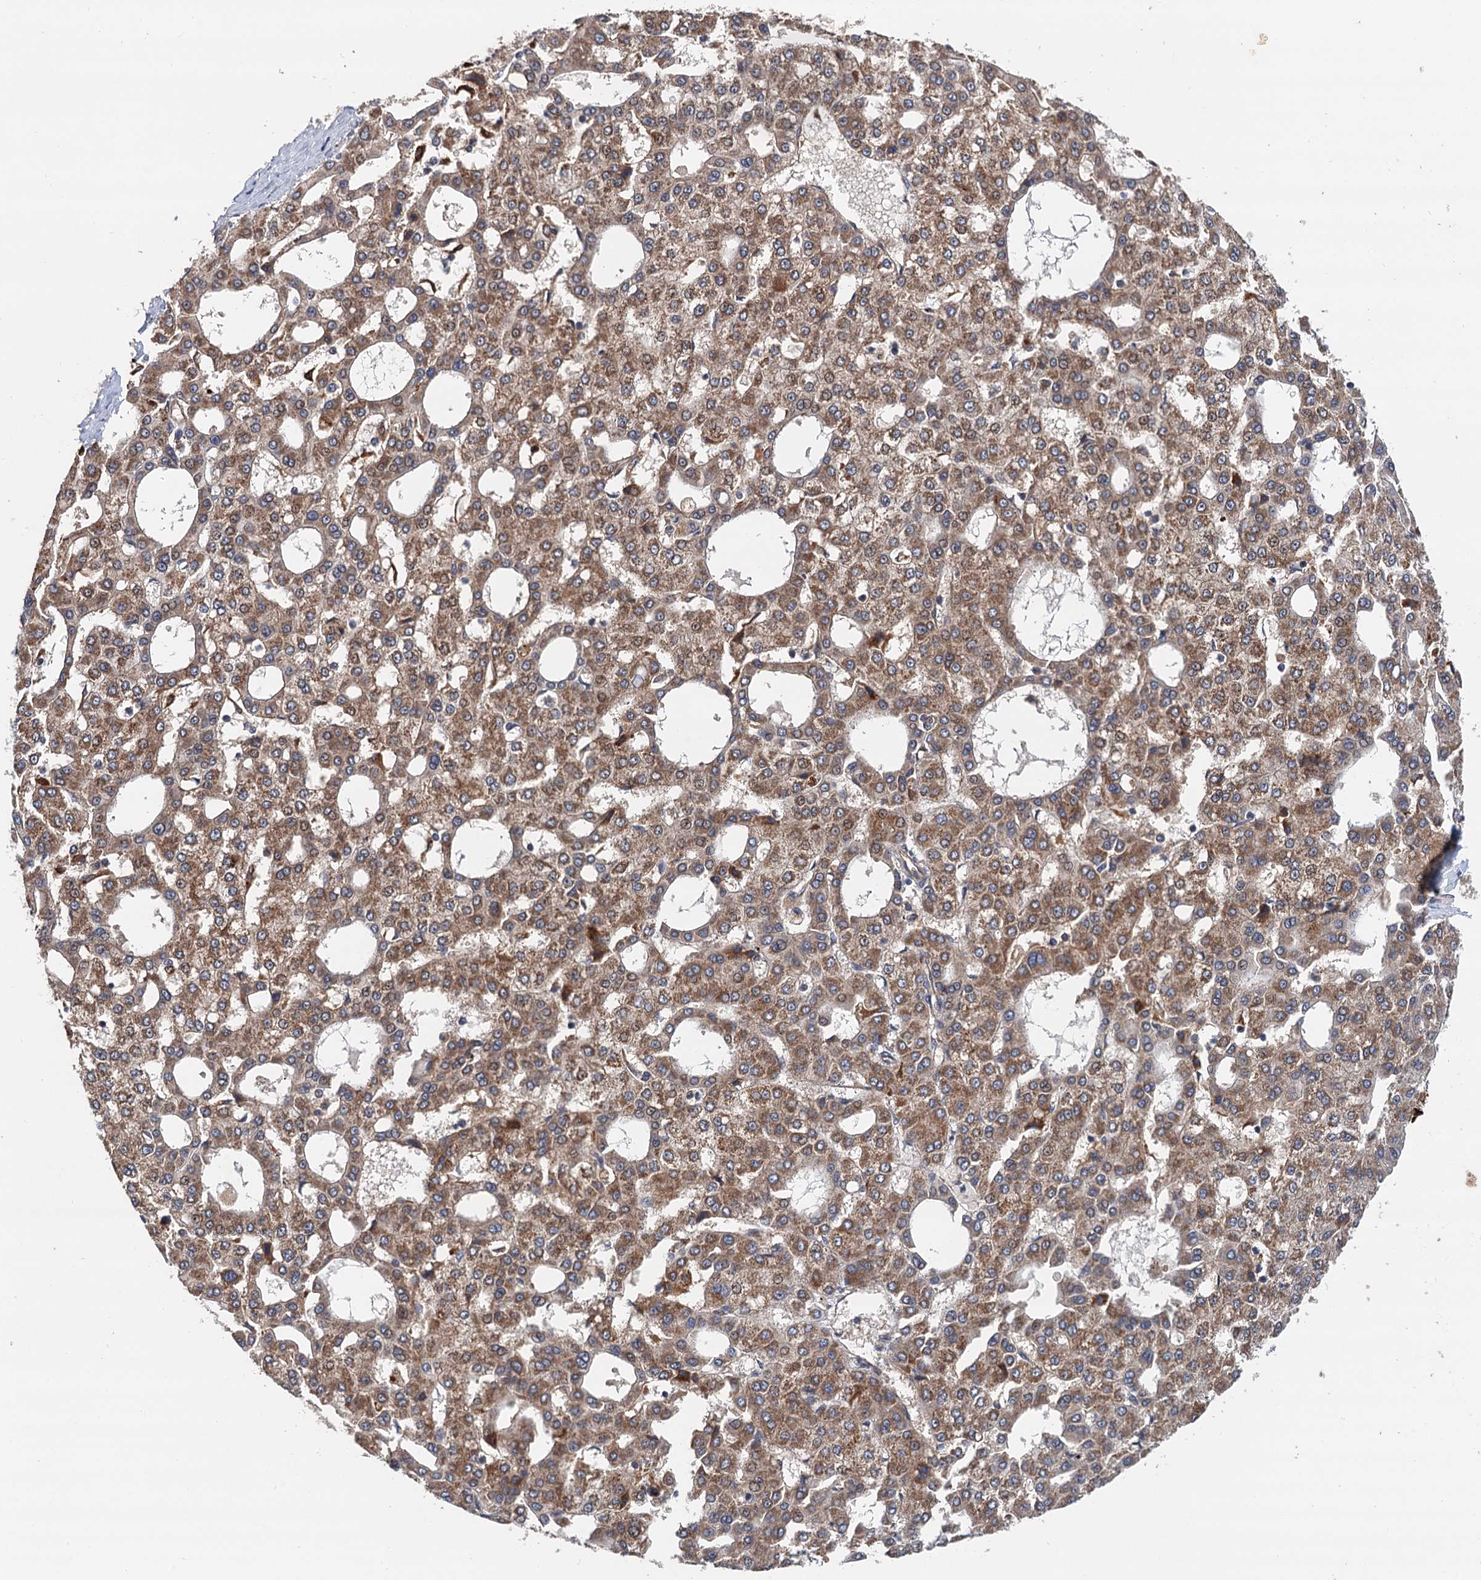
{"staining": {"intensity": "moderate", "quantity": ">75%", "location": "cytoplasmic/membranous"}, "tissue": "liver cancer", "cell_type": "Tumor cells", "image_type": "cancer", "snomed": [{"axis": "morphology", "description": "Carcinoma, Hepatocellular, NOS"}, {"axis": "topography", "description": "Liver"}], "caption": "IHC micrograph of liver cancer (hepatocellular carcinoma) stained for a protein (brown), which demonstrates medium levels of moderate cytoplasmic/membranous expression in about >75% of tumor cells.", "gene": "NLRP10", "patient": {"sex": "male", "age": 47}}